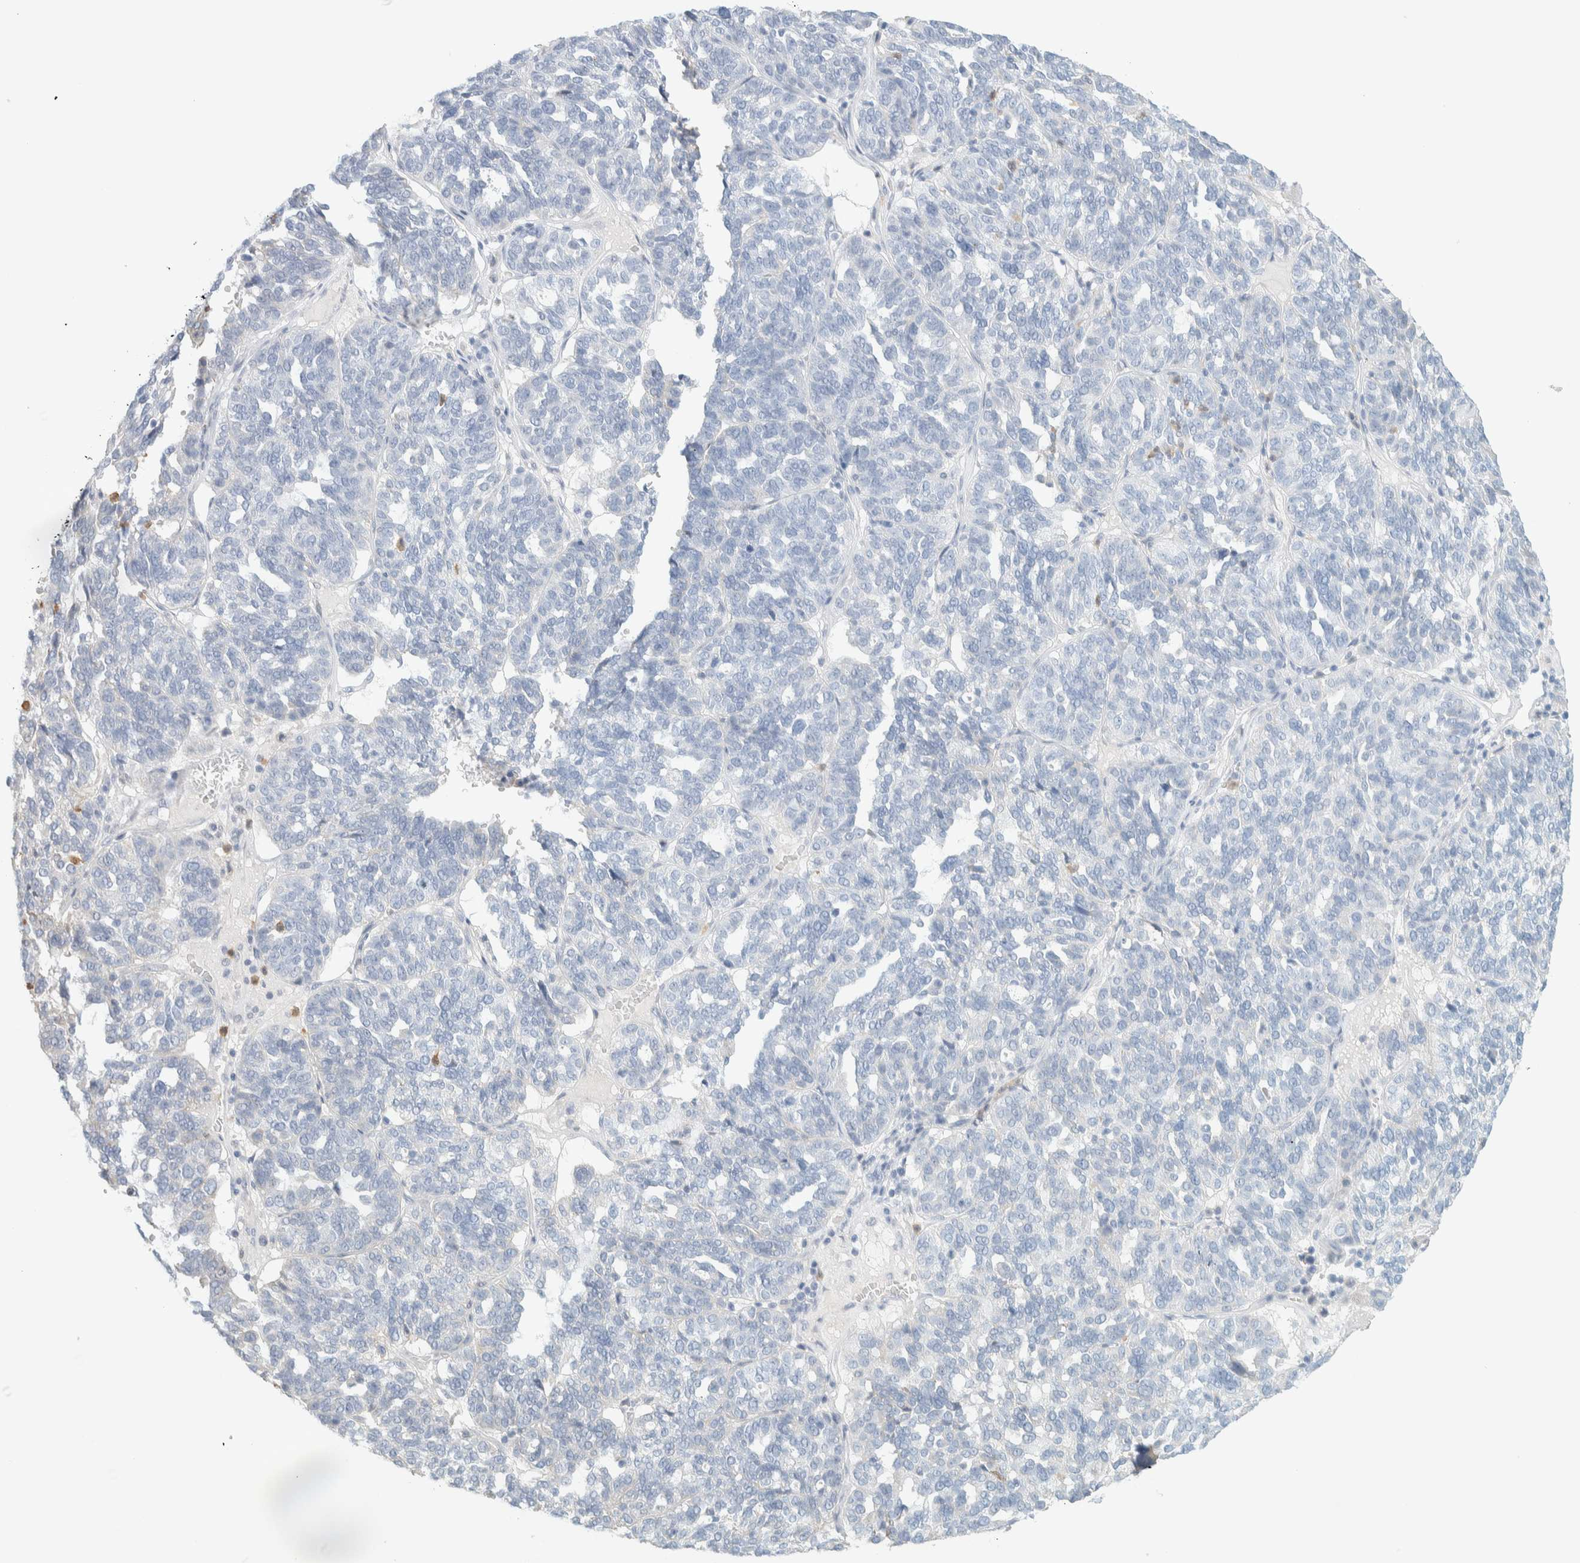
{"staining": {"intensity": "negative", "quantity": "none", "location": "none"}, "tissue": "ovarian cancer", "cell_type": "Tumor cells", "image_type": "cancer", "snomed": [{"axis": "morphology", "description": "Cystadenocarcinoma, serous, NOS"}, {"axis": "topography", "description": "Ovary"}], "caption": "The histopathology image displays no significant expression in tumor cells of ovarian serous cystadenocarcinoma. (DAB IHC with hematoxylin counter stain).", "gene": "TTC3", "patient": {"sex": "female", "age": 59}}